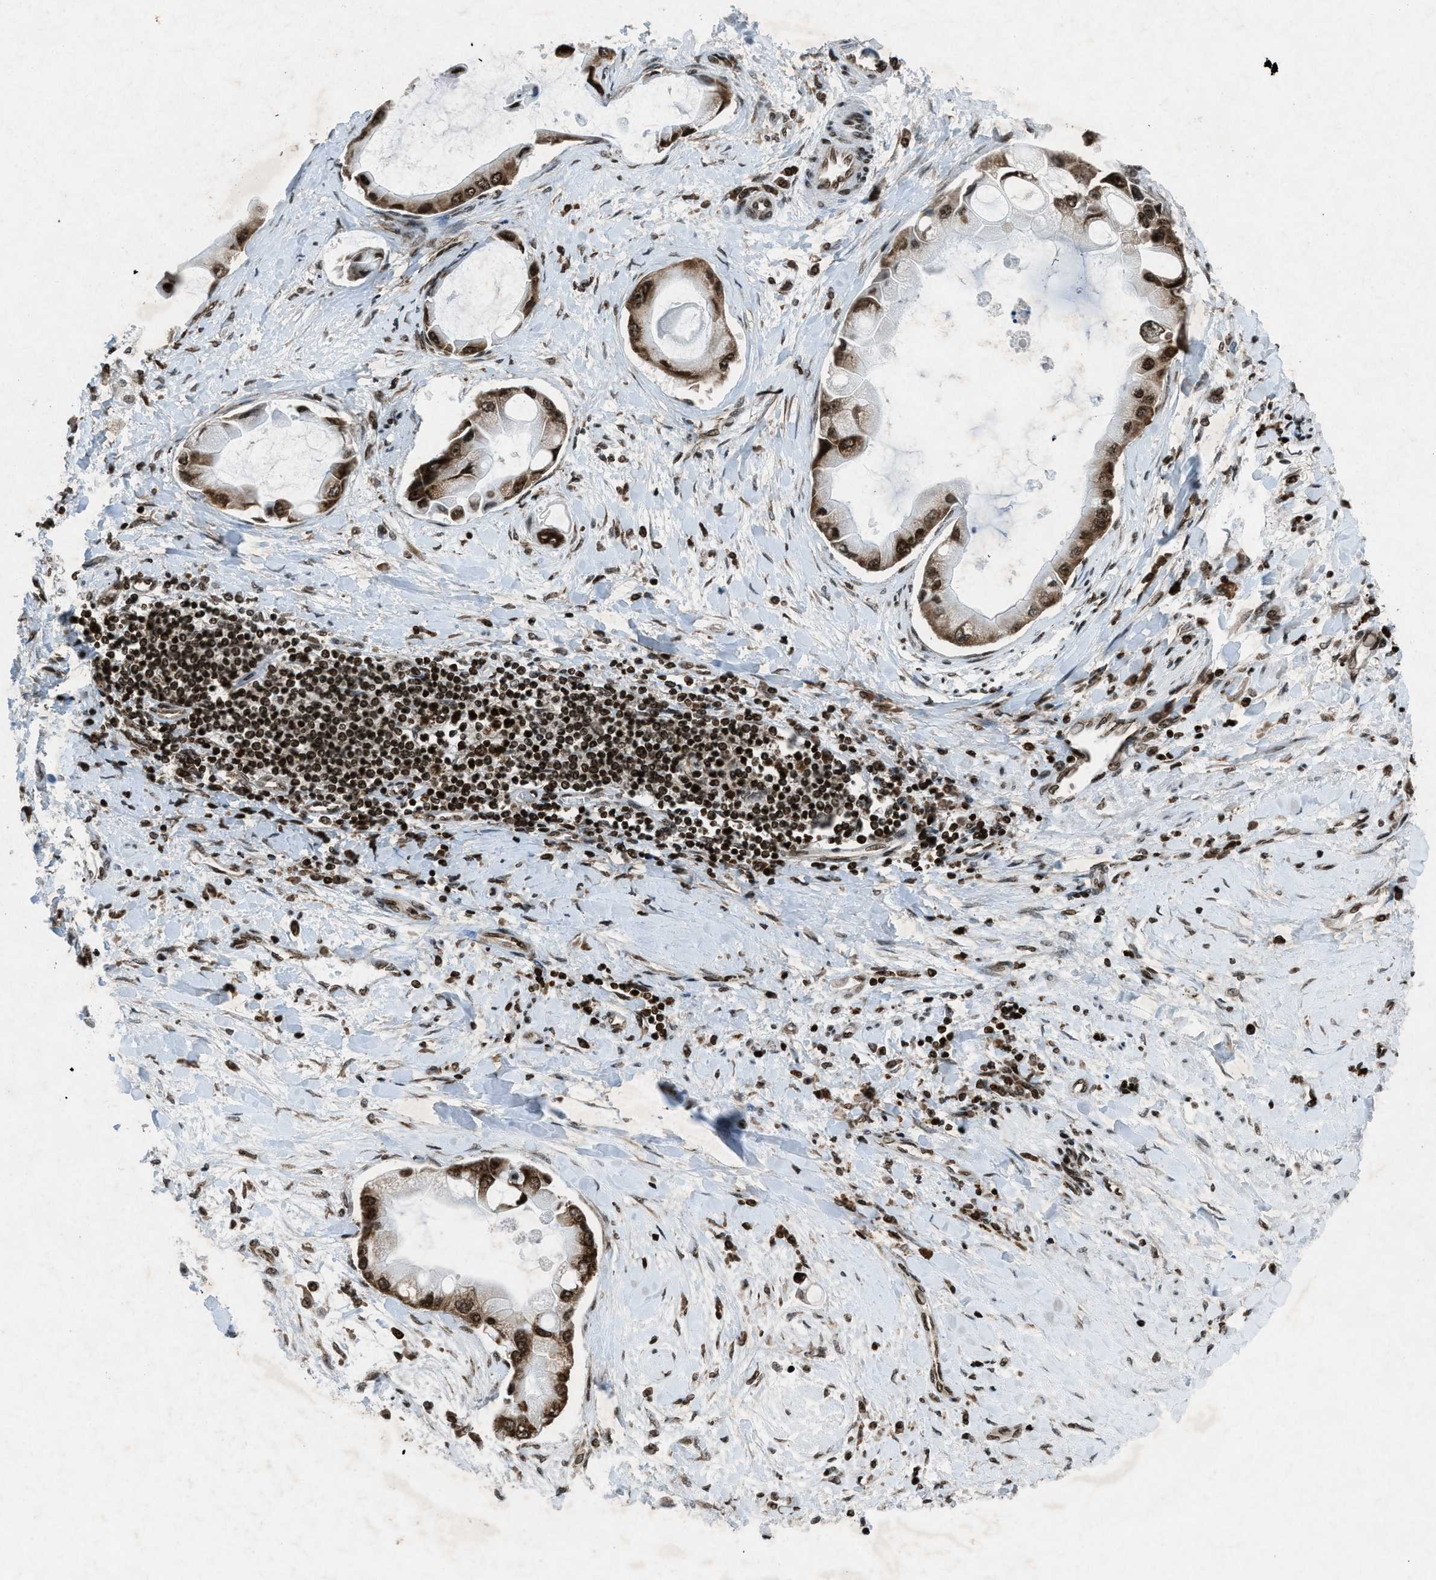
{"staining": {"intensity": "strong", "quantity": ">75%", "location": "nuclear"}, "tissue": "liver cancer", "cell_type": "Tumor cells", "image_type": "cancer", "snomed": [{"axis": "morphology", "description": "Cholangiocarcinoma"}, {"axis": "topography", "description": "Liver"}], "caption": "Liver cancer (cholangiocarcinoma) tissue shows strong nuclear staining in approximately >75% of tumor cells, visualized by immunohistochemistry.", "gene": "NXF1", "patient": {"sex": "male", "age": 50}}